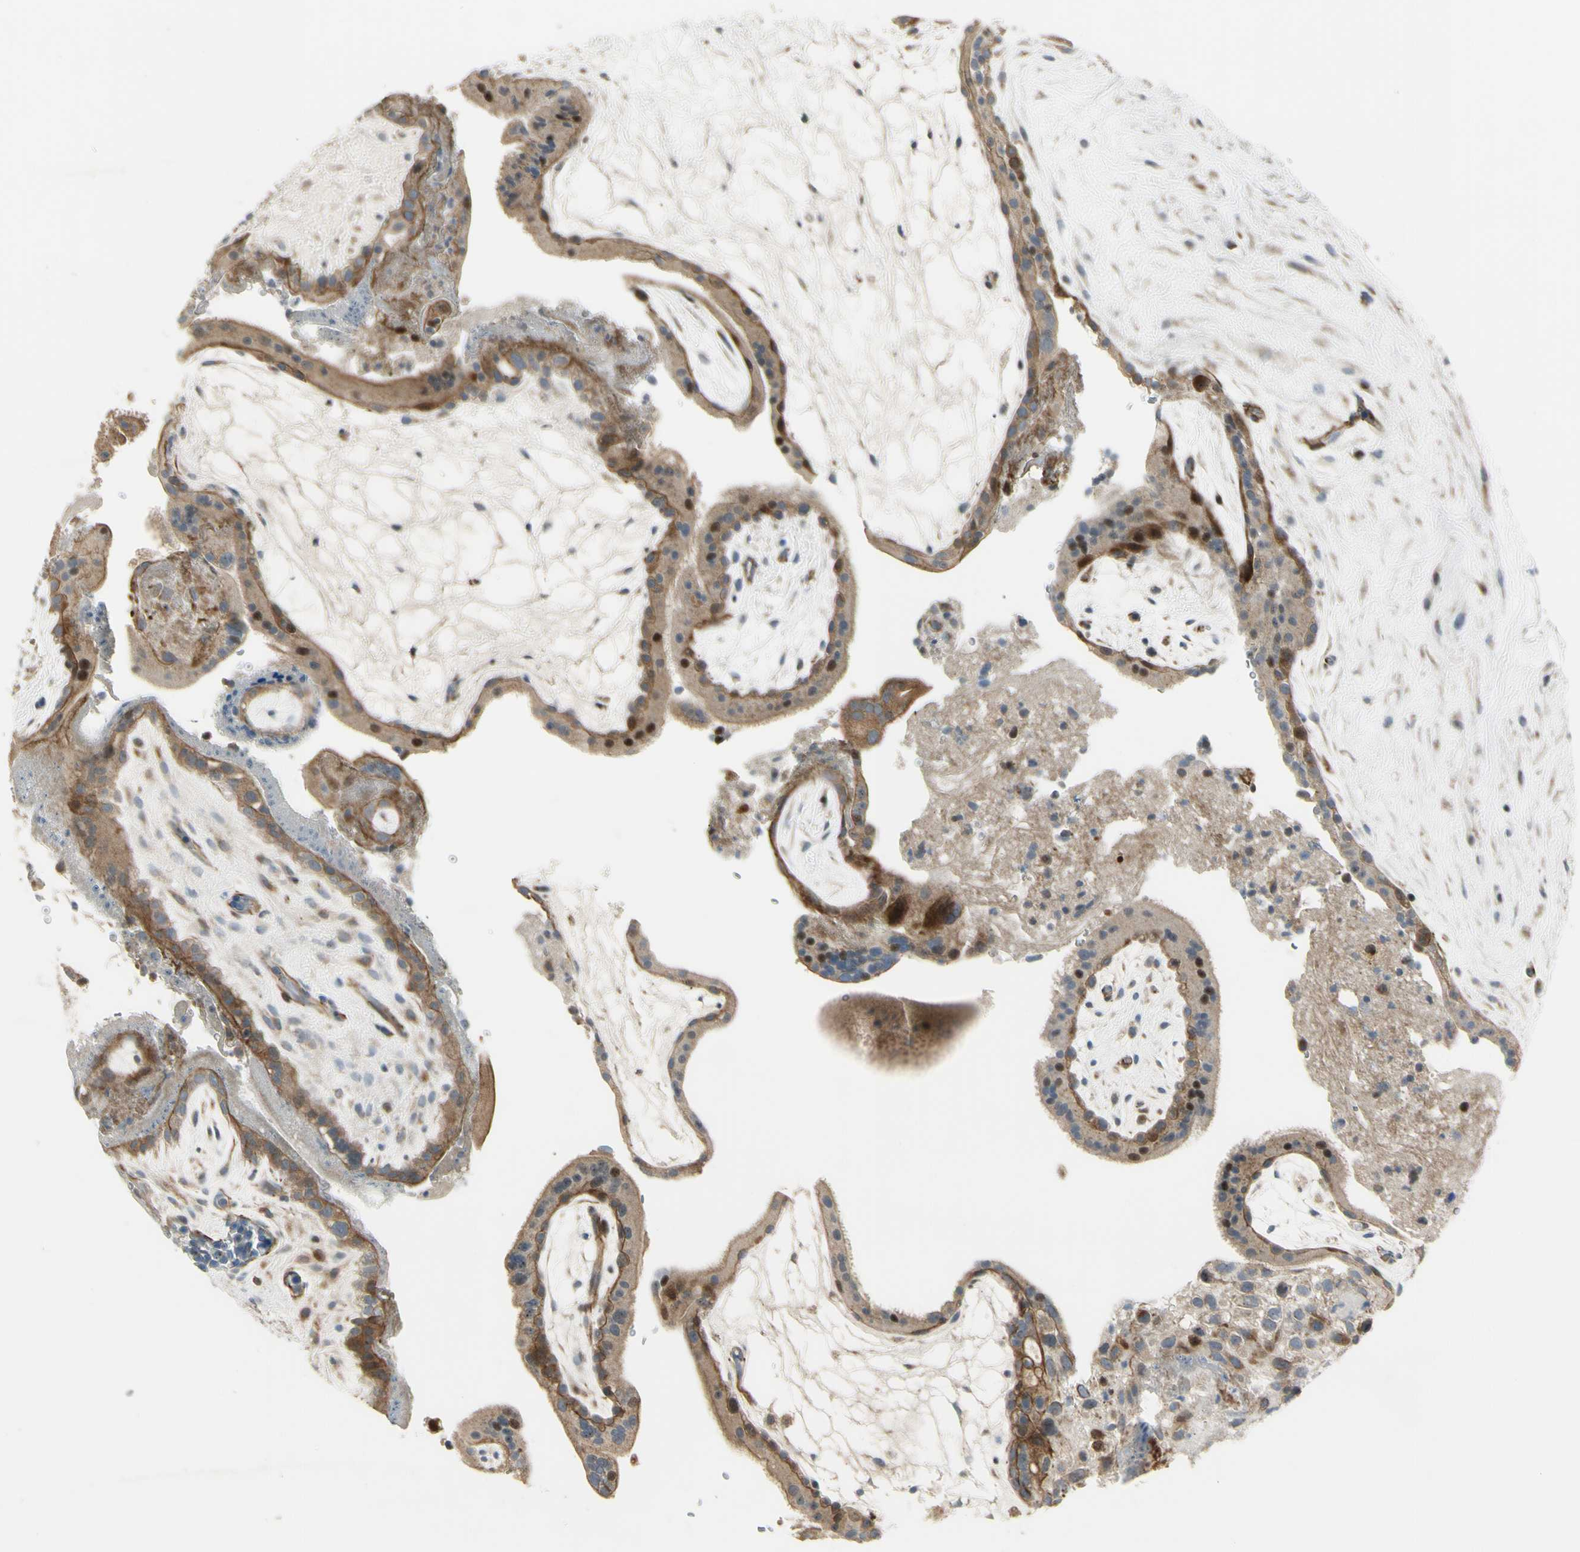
{"staining": {"intensity": "moderate", "quantity": ">75%", "location": "cytoplasmic/membranous,nuclear"}, "tissue": "placenta", "cell_type": "Trophoblastic cells", "image_type": "normal", "snomed": [{"axis": "morphology", "description": "Normal tissue, NOS"}, {"axis": "topography", "description": "Placenta"}], "caption": "Protein staining of normal placenta exhibits moderate cytoplasmic/membranous,nuclear staining in approximately >75% of trophoblastic cells.", "gene": "NDFIP1", "patient": {"sex": "female", "age": 19}}